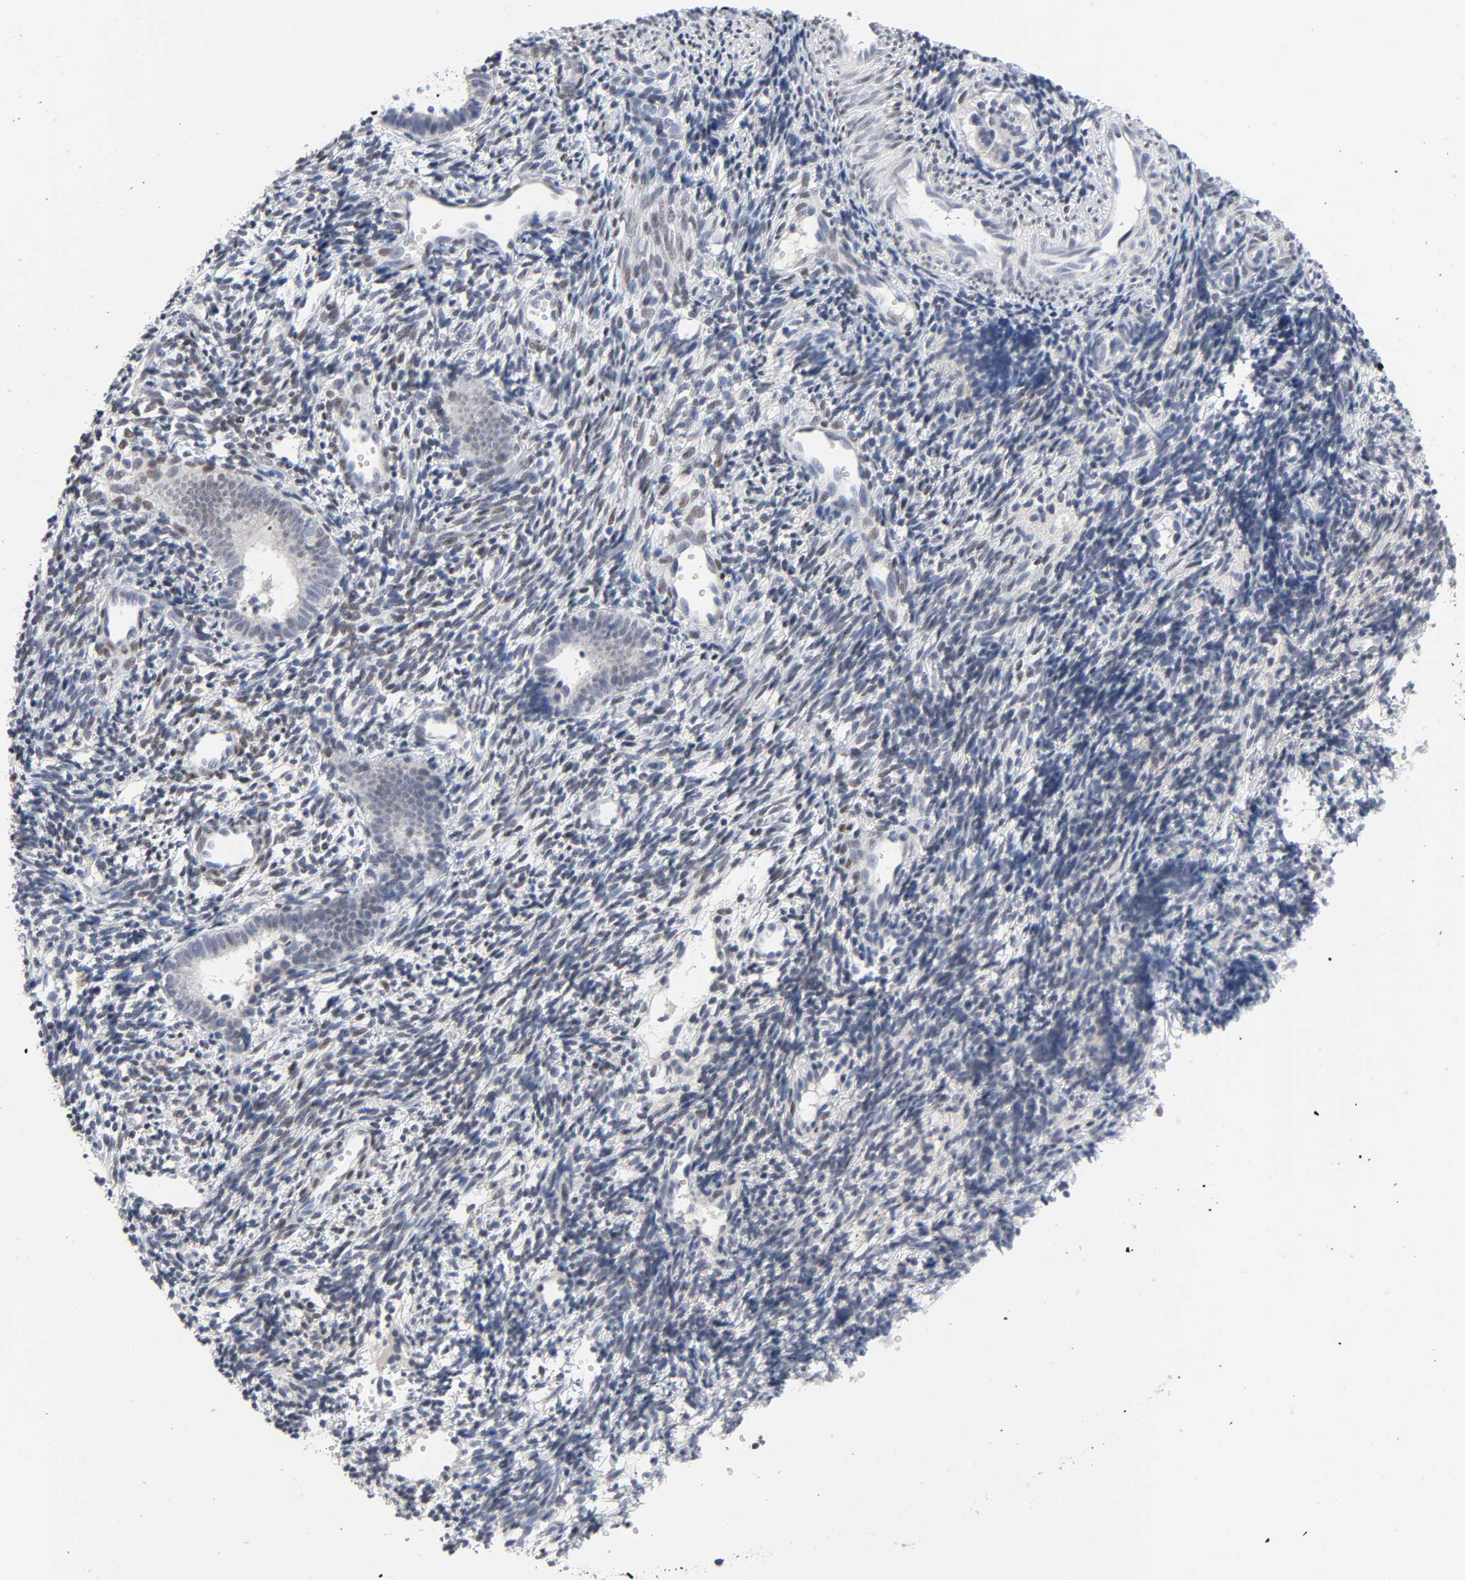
{"staining": {"intensity": "negative", "quantity": "none", "location": "none"}, "tissue": "endometrium", "cell_type": "Cells in endometrial stroma", "image_type": "normal", "snomed": [{"axis": "morphology", "description": "Normal tissue, NOS"}, {"axis": "topography", "description": "Uterus"}, {"axis": "topography", "description": "Endometrium"}], "caption": "There is no significant expression in cells in endometrial stroma of endometrium. (Immunohistochemistry, brightfield microscopy, high magnification).", "gene": "SALL2", "patient": {"sex": "female", "age": 33}}